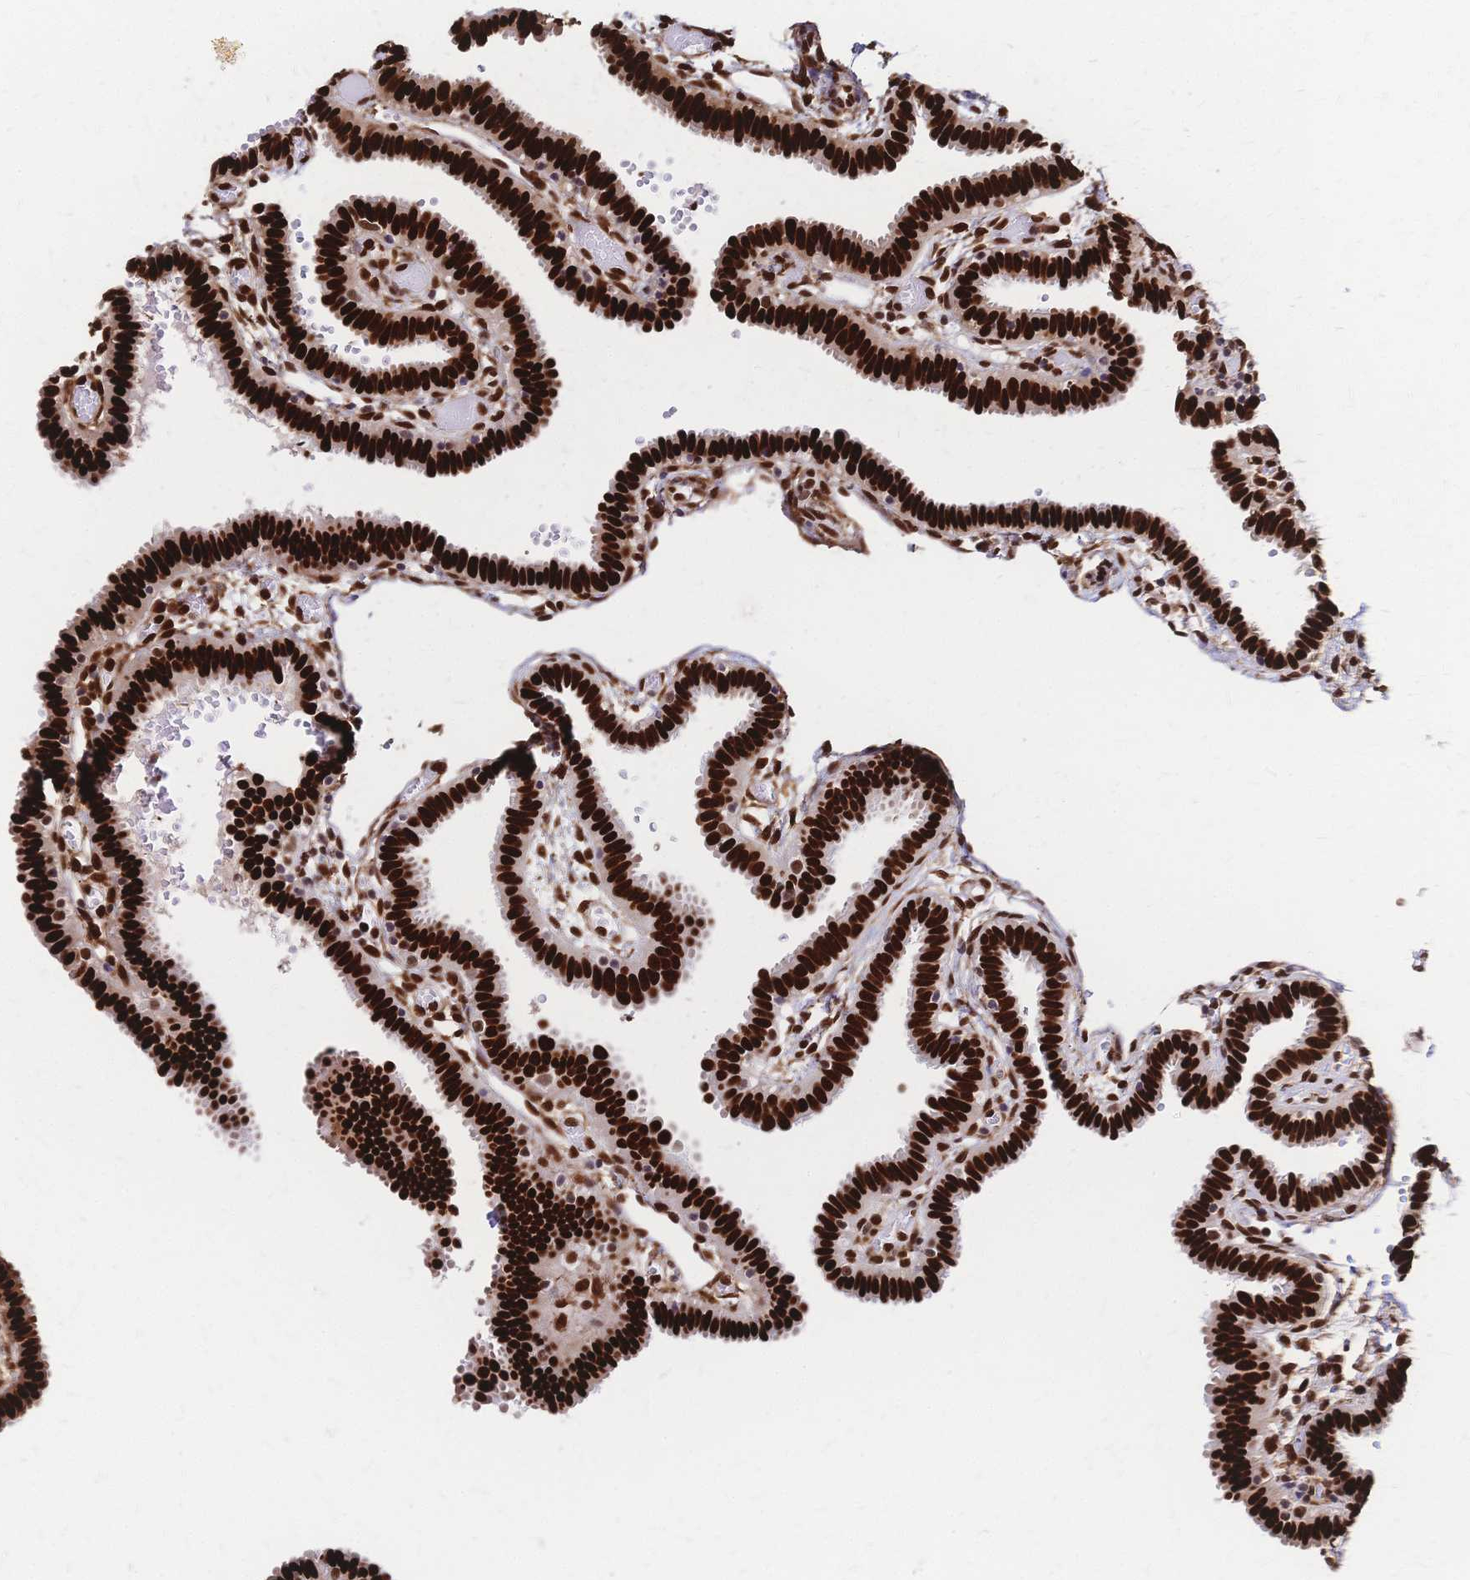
{"staining": {"intensity": "strong", "quantity": ">75%", "location": "nuclear"}, "tissue": "fallopian tube", "cell_type": "Glandular cells", "image_type": "normal", "snomed": [{"axis": "morphology", "description": "Normal tissue, NOS"}, {"axis": "topography", "description": "Fallopian tube"}], "caption": "A micrograph of fallopian tube stained for a protein shows strong nuclear brown staining in glandular cells.", "gene": "HDGF", "patient": {"sex": "female", "age": 37}}